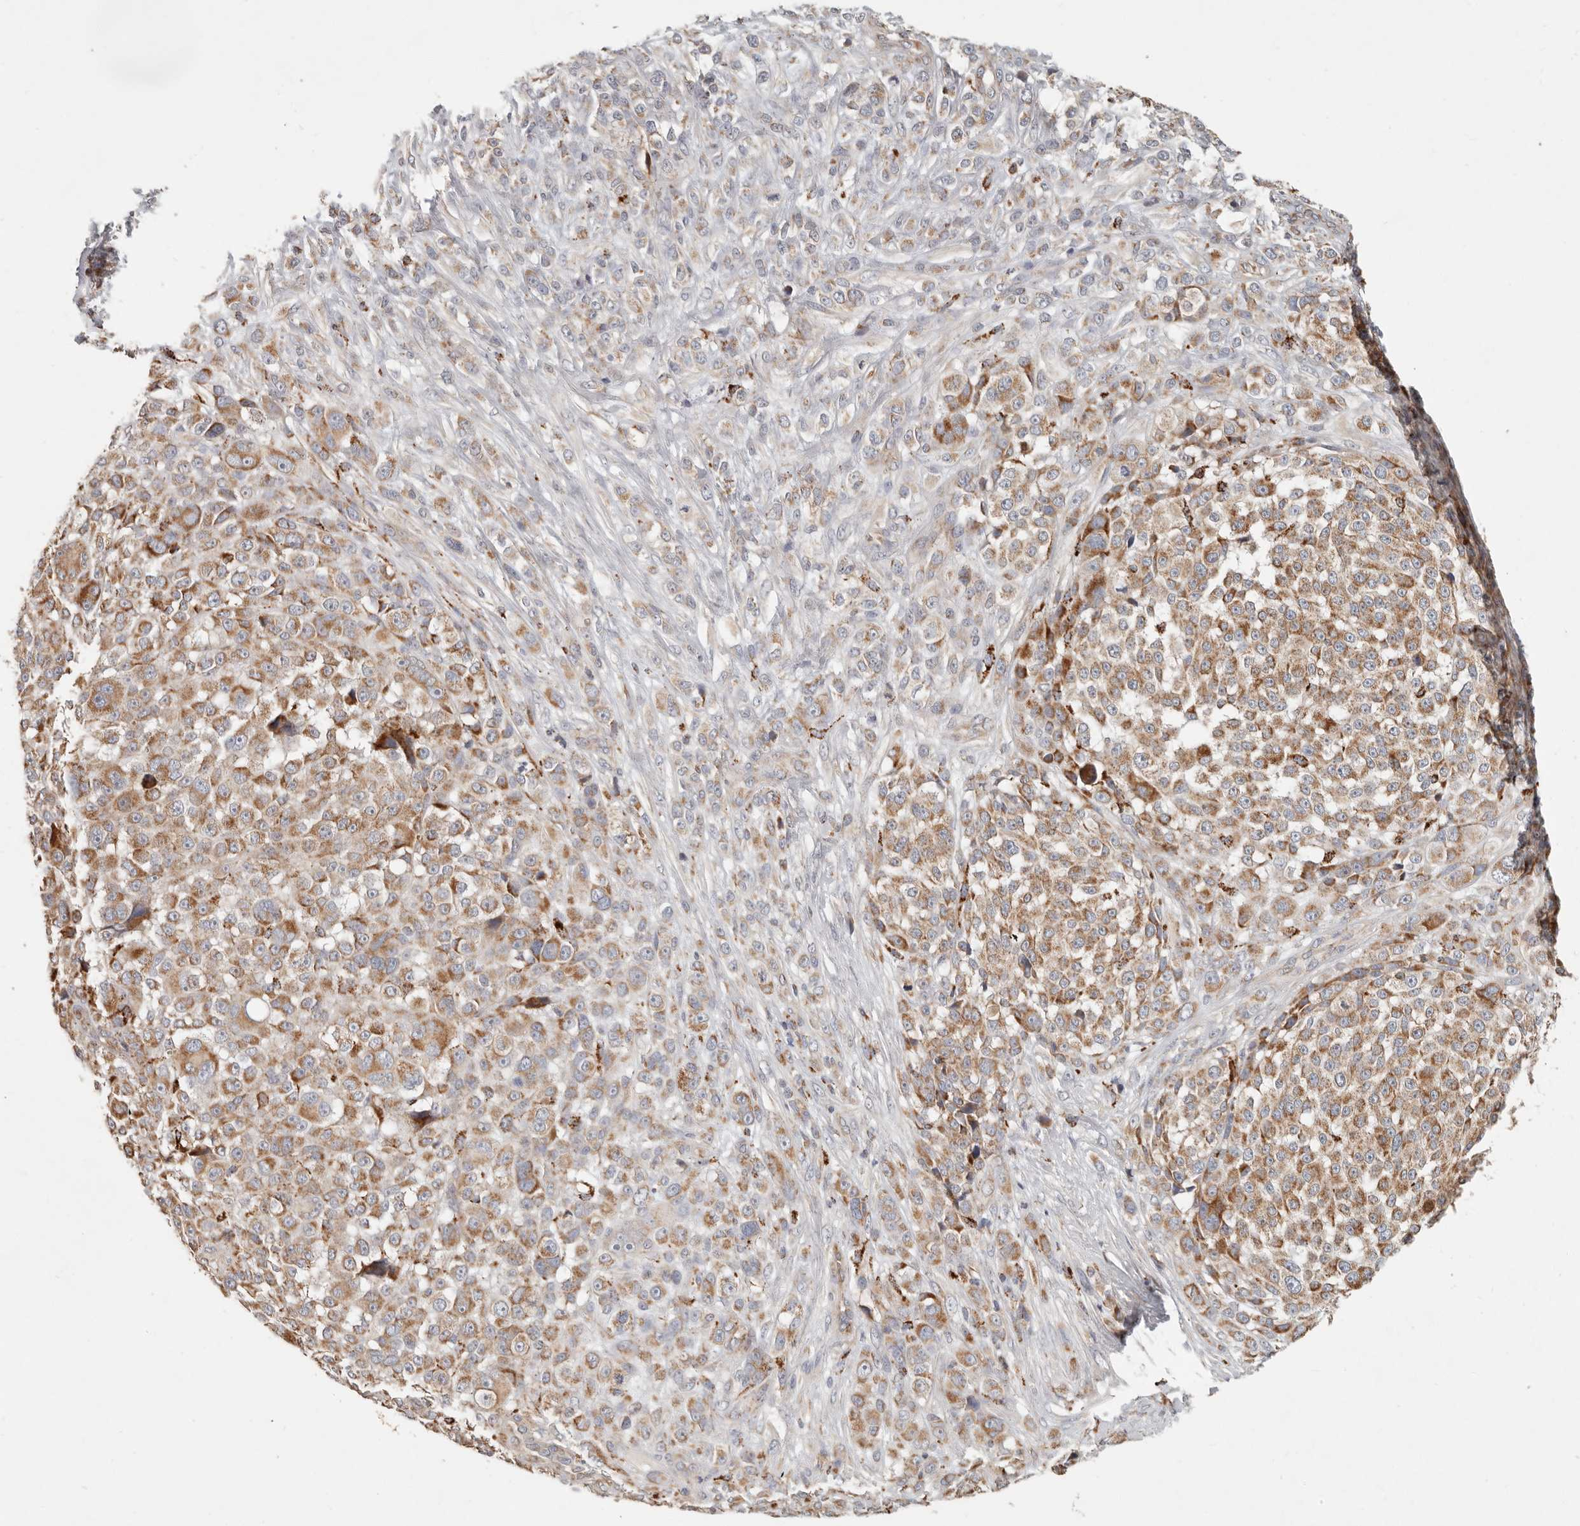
{"staining": {"intensity": "moderate", "quantity": ">75%", "location": "cytoplasmic/membranous"}, "tissue": "melanoma", "cell_type": "Tumor cells", "image_type": "cancer", "snomed": [{"axis": "morphology", "description": "Malignant melanoma, NOS"}, {"axis": "topography", "description": "Skin"}], "caption": "This histopathology image displays immunohistochemistry staining of melanoma, with medium moderate cytoplasmic/membranous expression in approximately >75% of tumor cells.", "gene": "ARHGEF10L", "patient": {"sex": "female", "age": 55}}